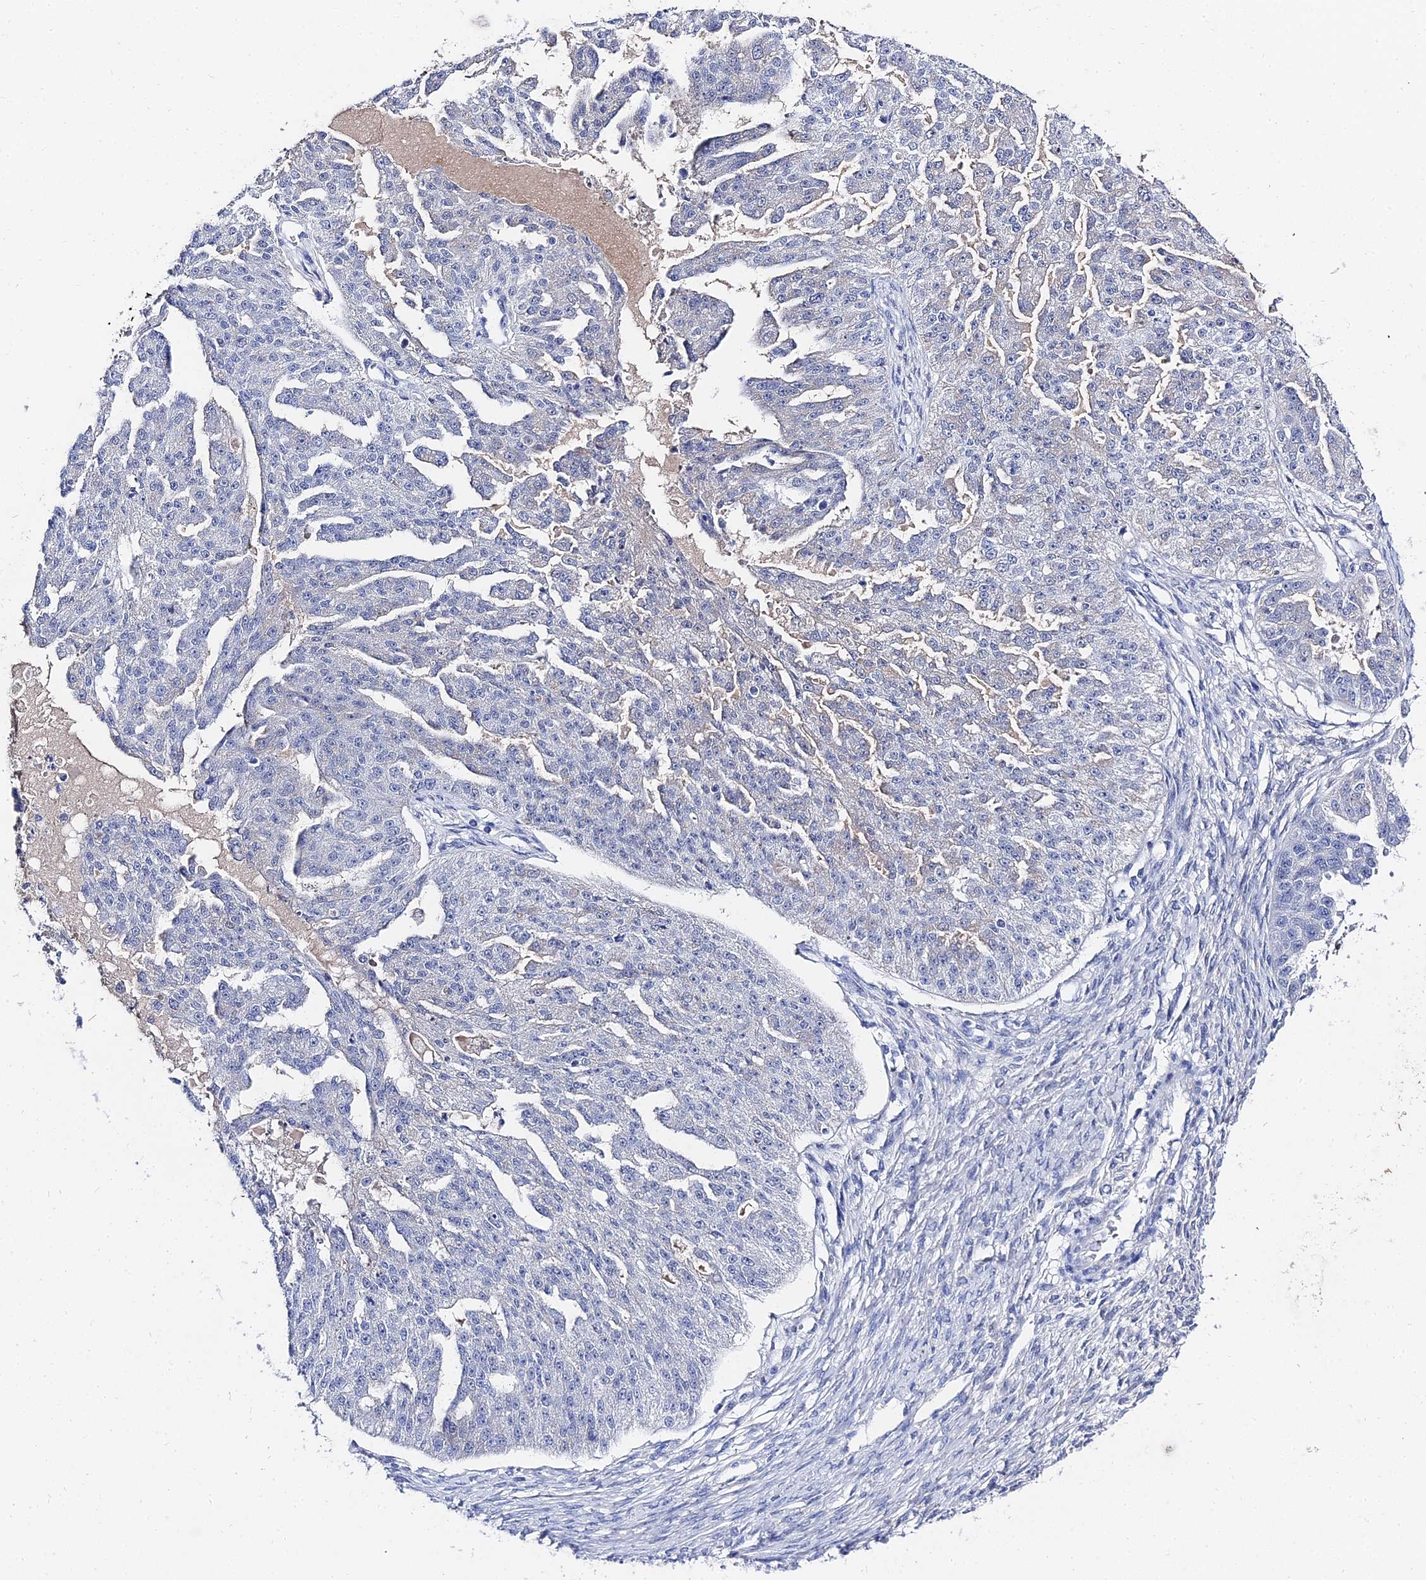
{"staining": {"intensity": "negative", "quantity": "none", "location": "none"}, "tissue": "ovarian cancer", "cell_type": "Tumor cells", "image_type": "cancer", "snomed": [{"axis": "morphology", "description": "Cystadenocarcinoma, serous, NOS"}, {"axis": "topography", "description": "Ovary"}], "caption": "A high-resolution photomicrograph shows IHC staining of ovarian cancer (serous cystadenocarcinoma), which demonstrates no significant staining in tumor cells.", "gene": "KRT17", "patient": {"sex": "female", "age": 58}}